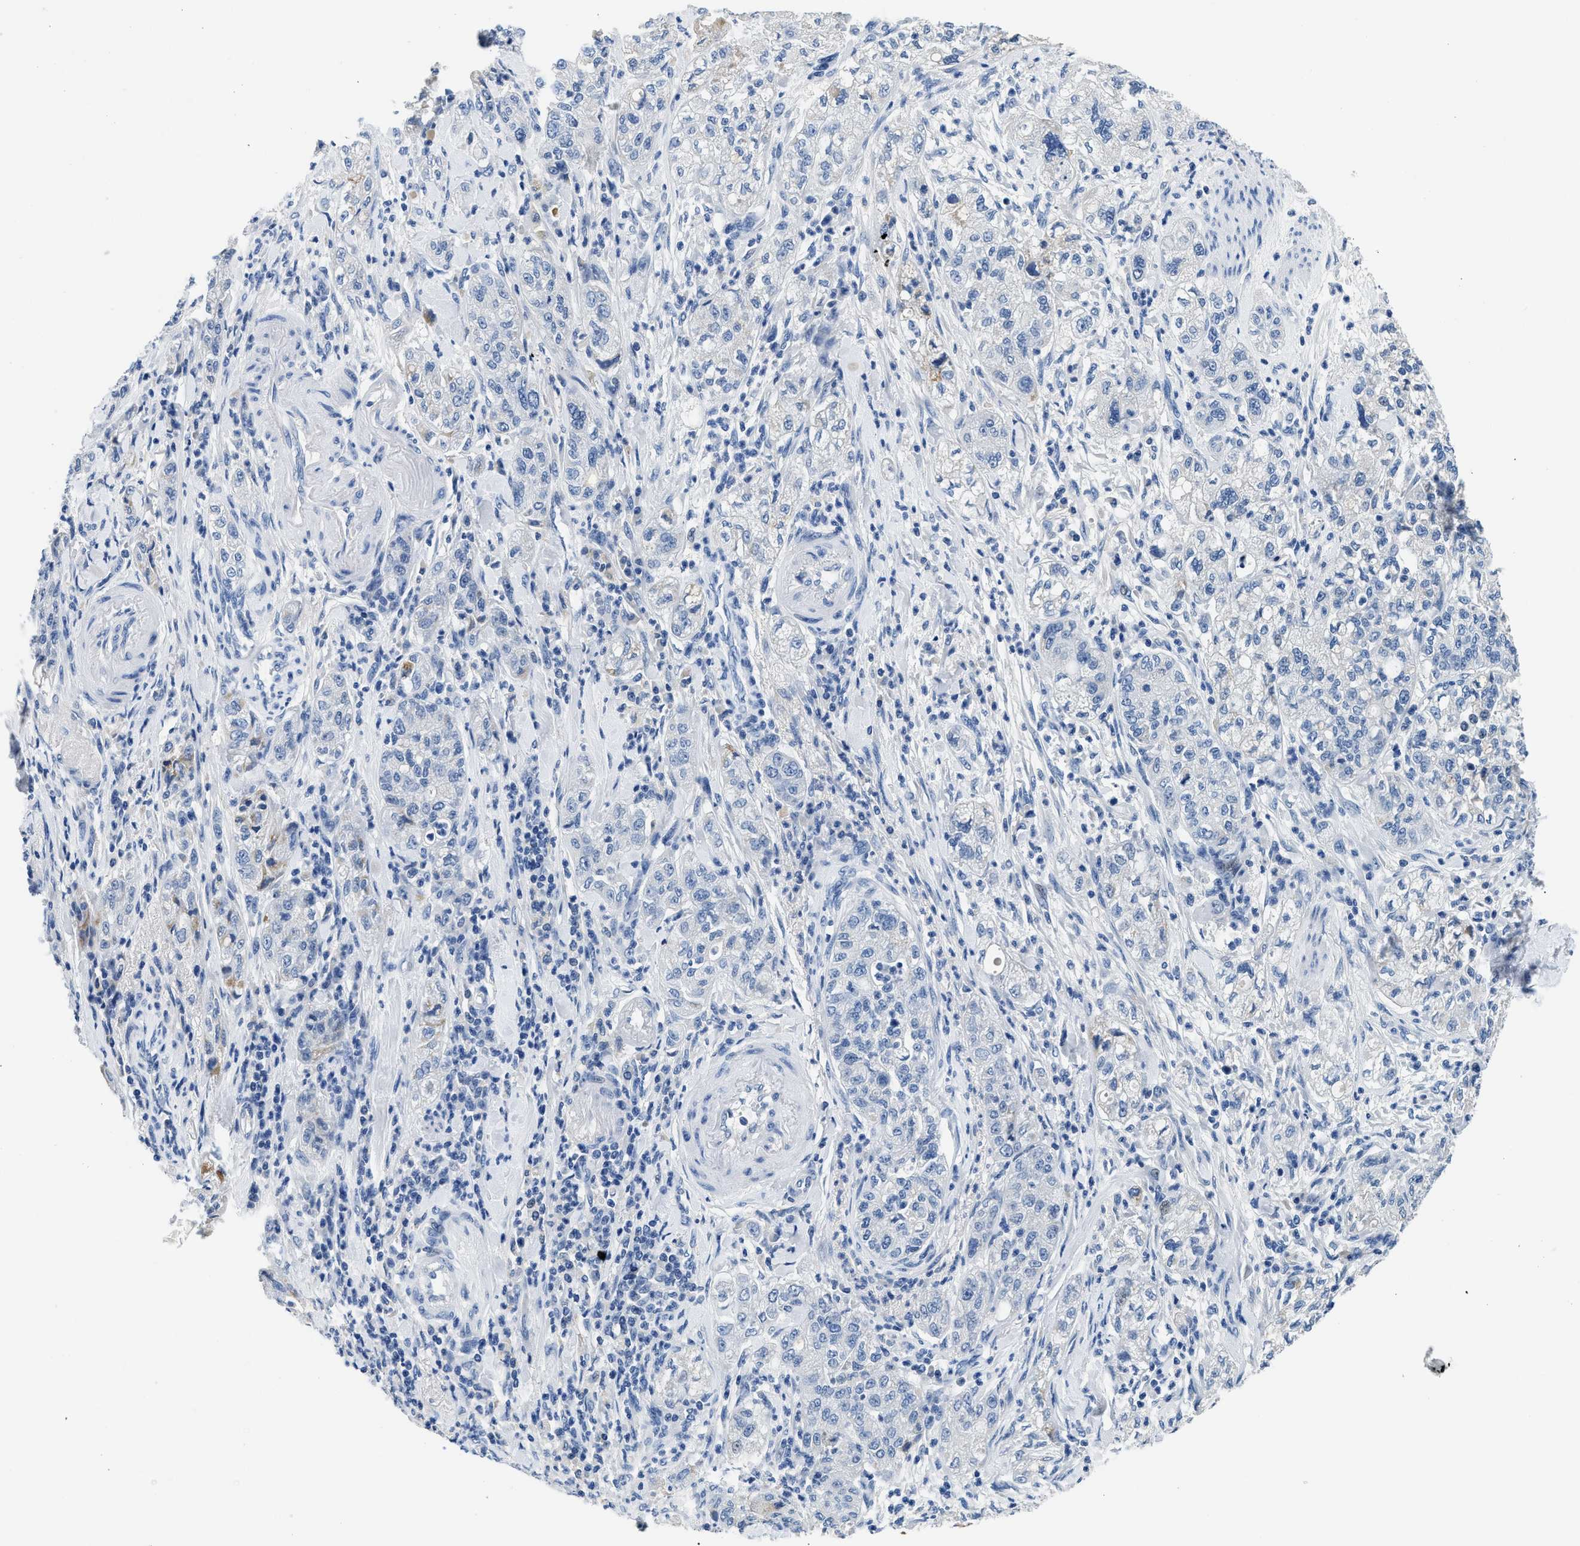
{"staining": {"intensity": "negative", "quantity": "none", "location": "none"}, "tissue": "pancreatic cancer", "cell_type": "Tumor cells", "image_type": "cancer", "snomed": [{"axis": "morphology", "description": "Adenocarcinoma, NOS"}, {"axis": "topography", "description": "Pancreas"}], "caption": "IHC of human pancreatic adenocarcinoma displays no staining in tumor cells.", "gene": "PCK2", "patient": {"sex": "female", "age": 78}}